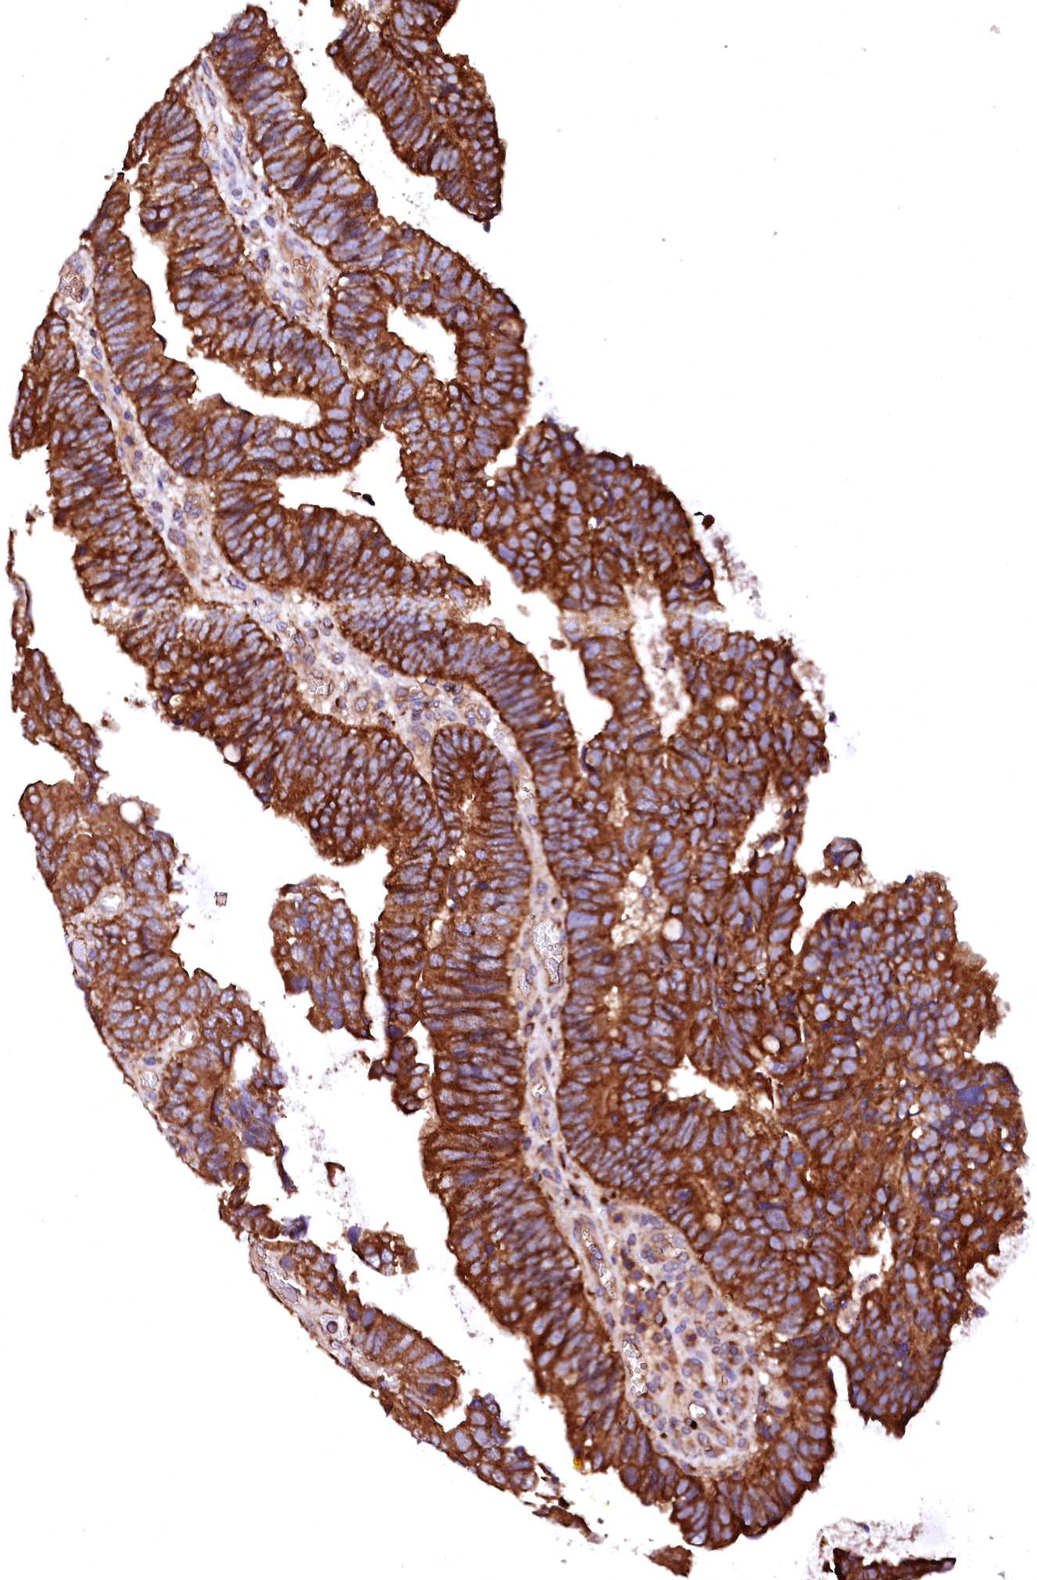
{"staining": {"intensity": "strong", "quantity": ">75%", "location": "cytoplasmic/membranous"}, "tissue": "colorectal cancer", "cell_type": "Tumor cells", "image_type": "cancer", "snomed": [{"axis": "morphology", "description": "Adenocarcinoma, NOS"}, {"axis": "topography", "description": "Colon"}], "caption": "An immunohistochemistry micrograph of tumor tissue is shown. Protein staining in brown labels strong cytoplasmic/membranous positivity in colorectal cancer (adenocarcinoma) within tumor cells.", "gene": "ST3GAL1", "patient": {"sex": "female", "age": 67}}